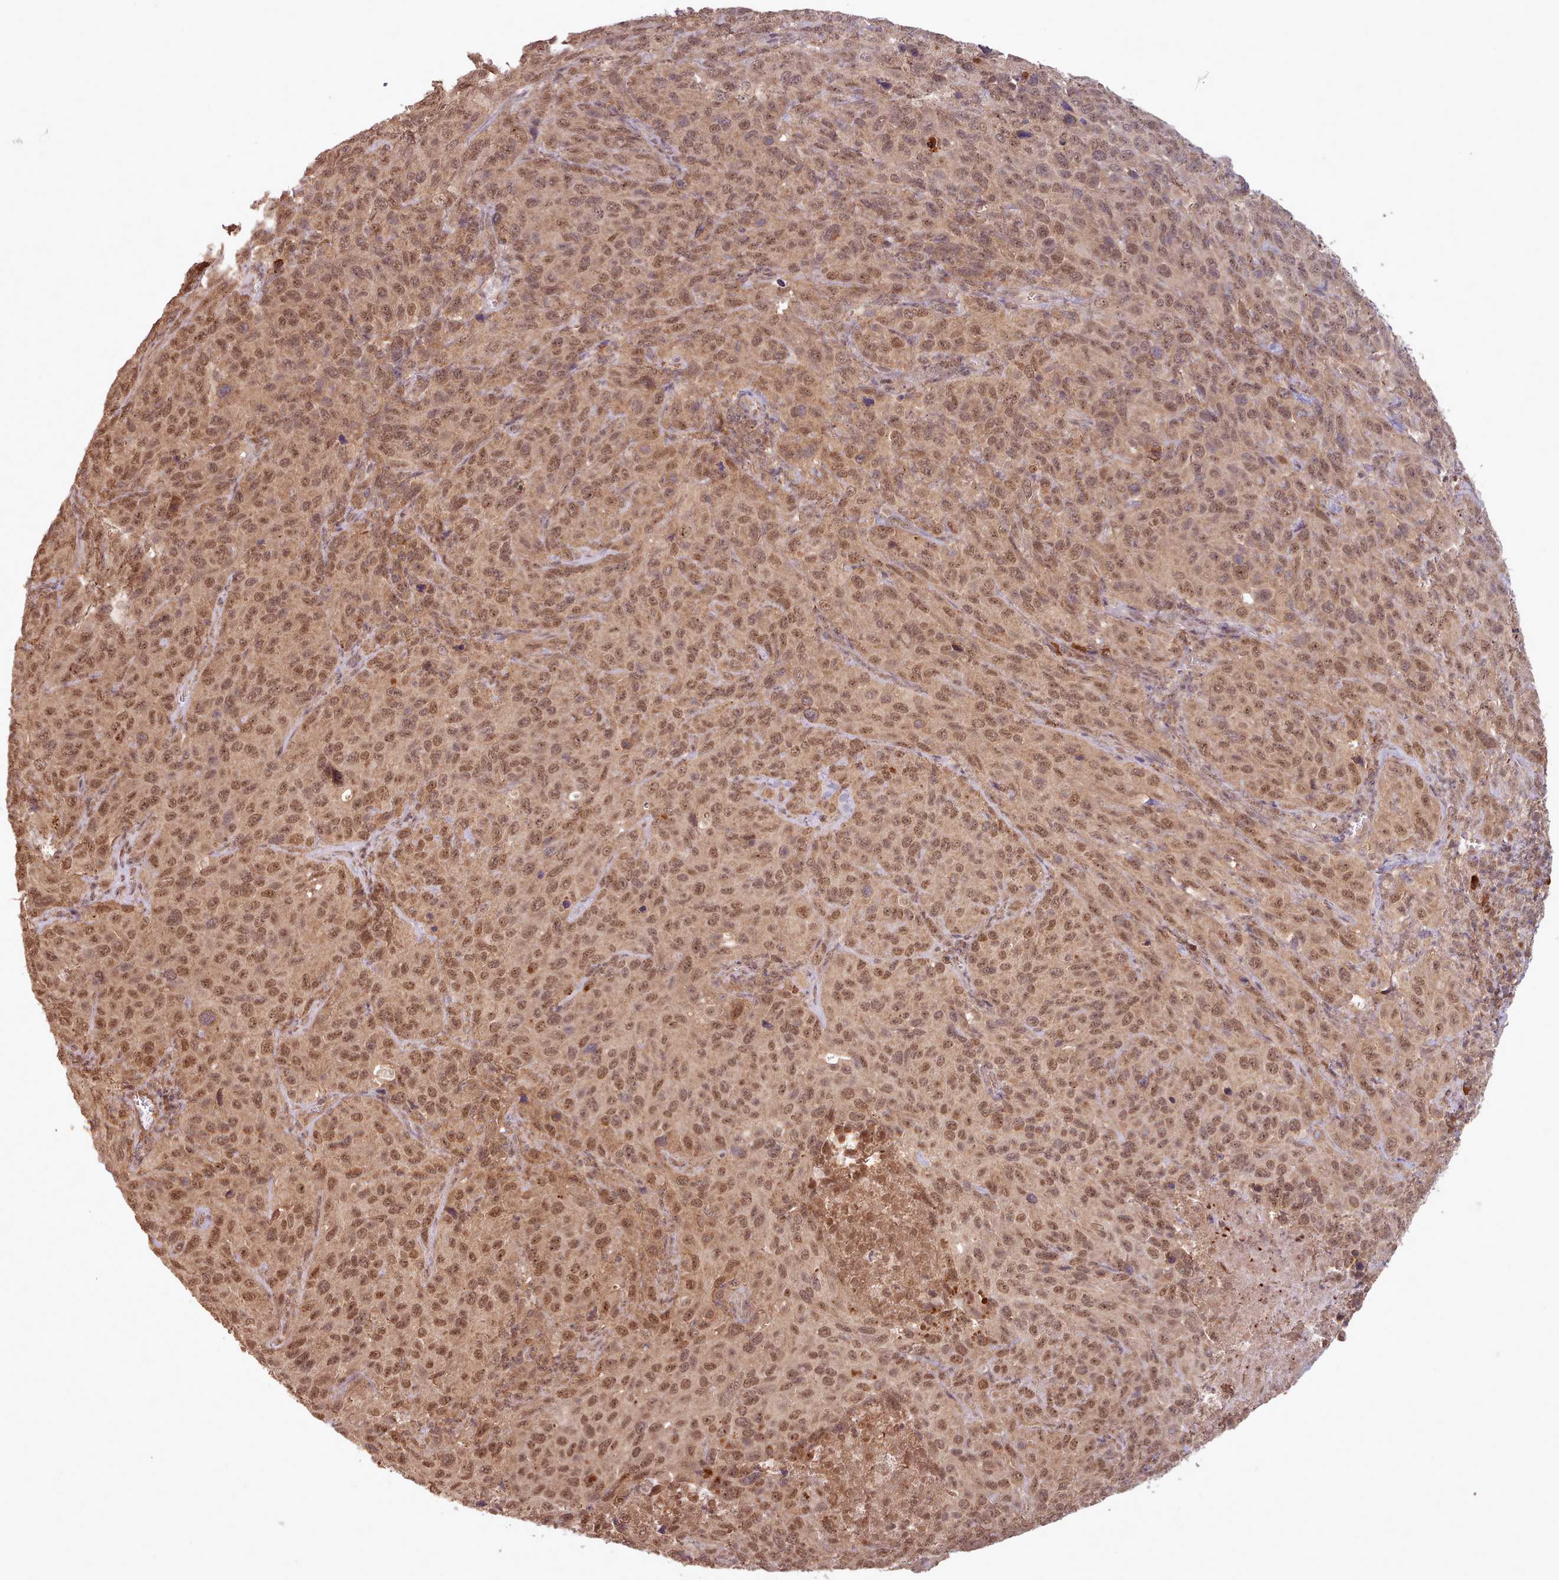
{"staining": {"intensity": "moderate", "quantity": ">75%", "location": "nuclear"}, "tissue": "cervical cancer", "cell_type": "Tumor cells", "image_type": "cancer", "snomed": [{"axis": "morphology", "description": "Squamous cell carcinoma, NOS"}, {"axis": "topography", "description": "Cervix"}], "caption": "Protein expression analysis of cervical cancer exhibits moderate nuclear positivity in about >75% of tumor cells. Immunohistochemistry stains the protein in brown and the nuclei are stained blue.", "gene": "PIP4P1", "patient": {"sex": "female", "age": 51}}